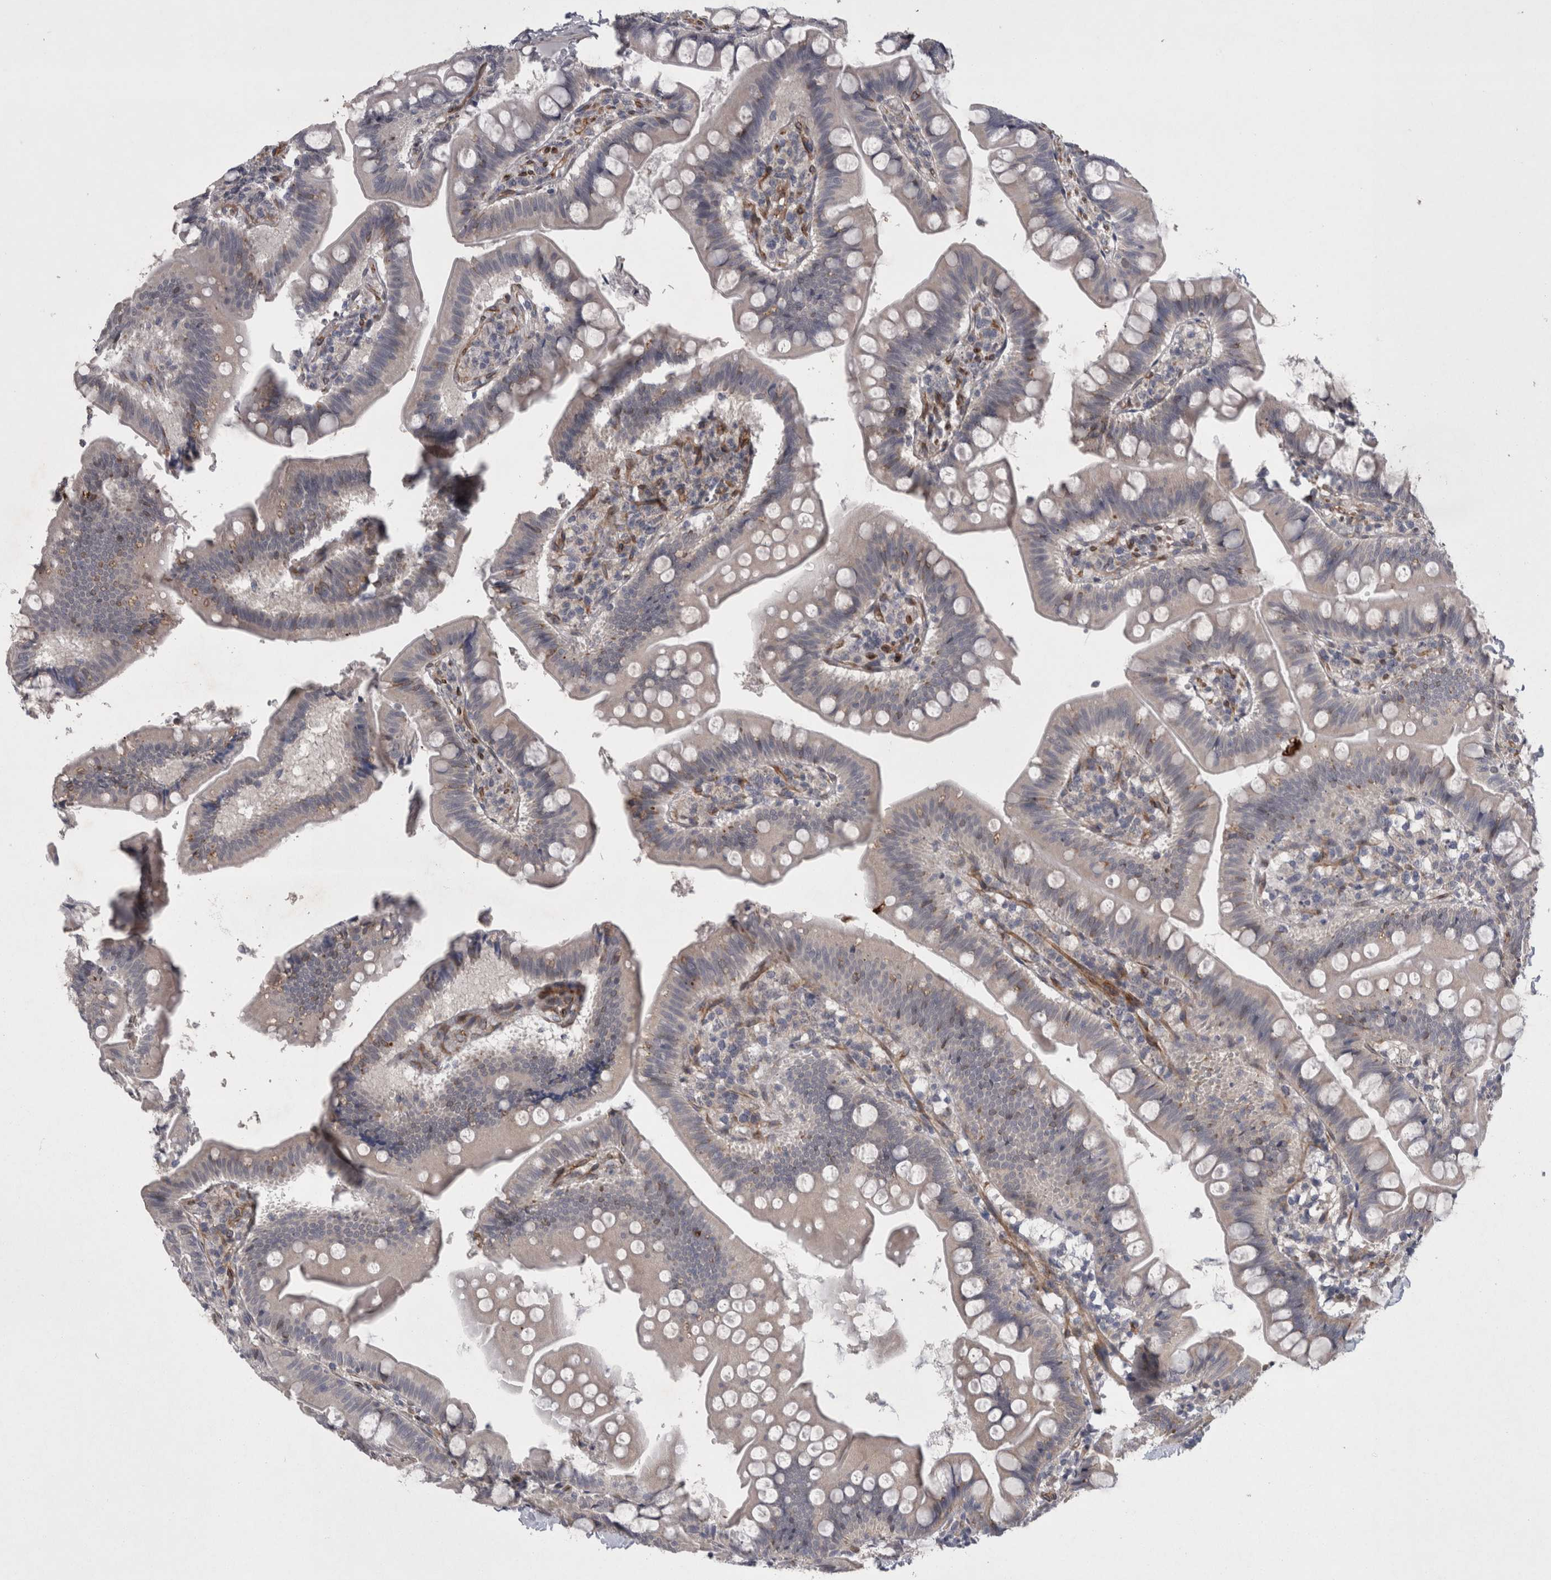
{"staining": {"intensity": "weak", "quantity": "<25%", "location": "cytoplasmic/membranous"}, "tissue": "small intestine", "cell_type": "Glandular cells", "image_type": "normal", "snomed": [{"axis": "morphology", "description": "Normal tissue, NOS"}, {"axis": "topography", "description": "Small intestine"}], "caption": "Immunohistochemical staining of normal human small intestine displays no significant staining in glandular cells. (Immunohistochemistry, brightfield microscopy, high magnification).", "gene": "DDX6", "patient": {"sex": "male", "age": 7}}